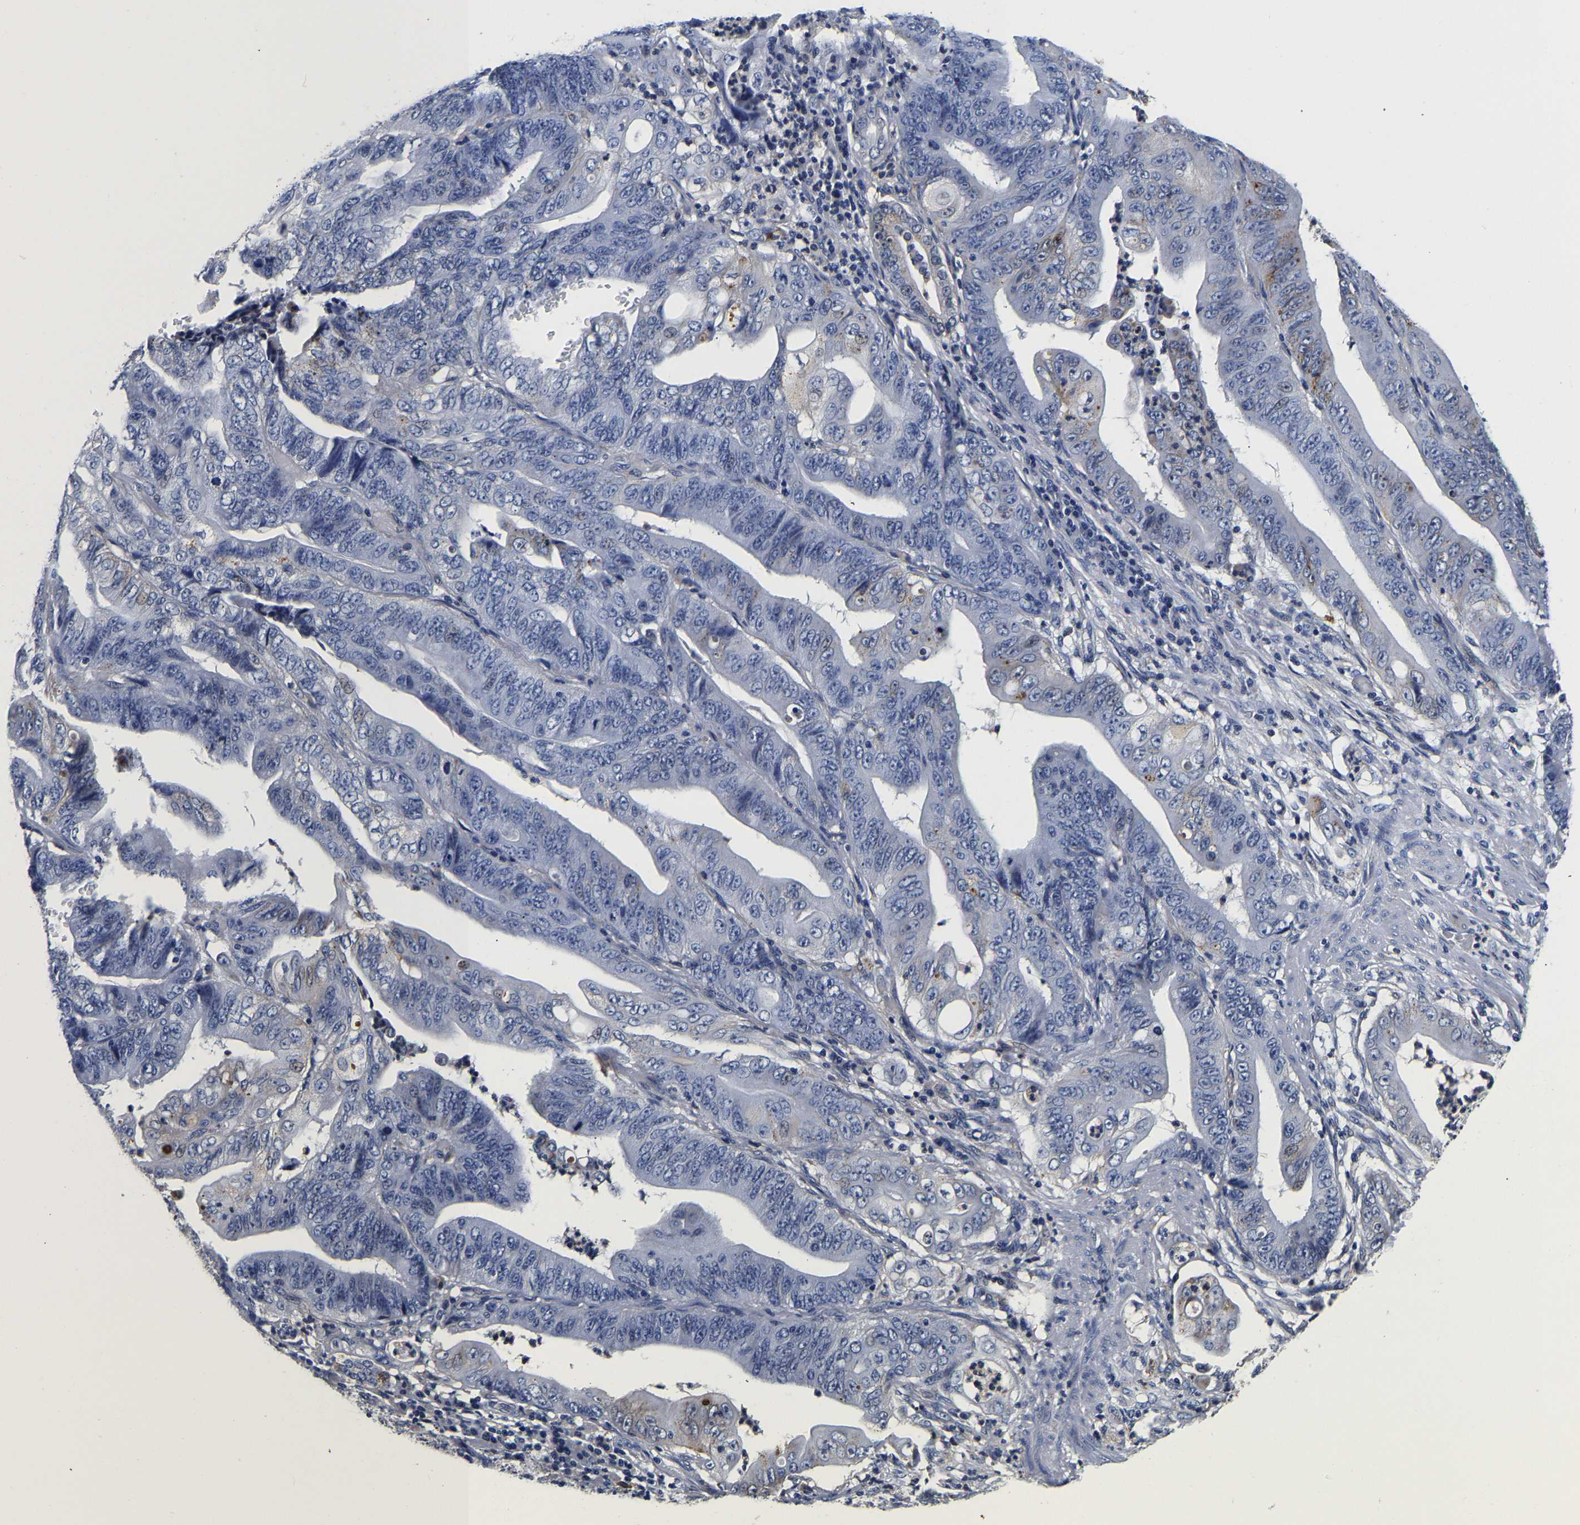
{"staining": {"intensity": "negative", "quantity": "none", "location": "none"}, "tissue": "stomach cancer", "cell_type": "Tumor cells", "image_type": "cancer", "snomed": [{"axis": "morphology", "description": "Adenocarcinoma, NOS"}, {"axis": "topography", "description": "Stomach"}], "caption": "Tumor cells are negative for brown protein staining in stomach cancer.", "gene": "GRN", "patient": {"sex": "female", "age": 73}}